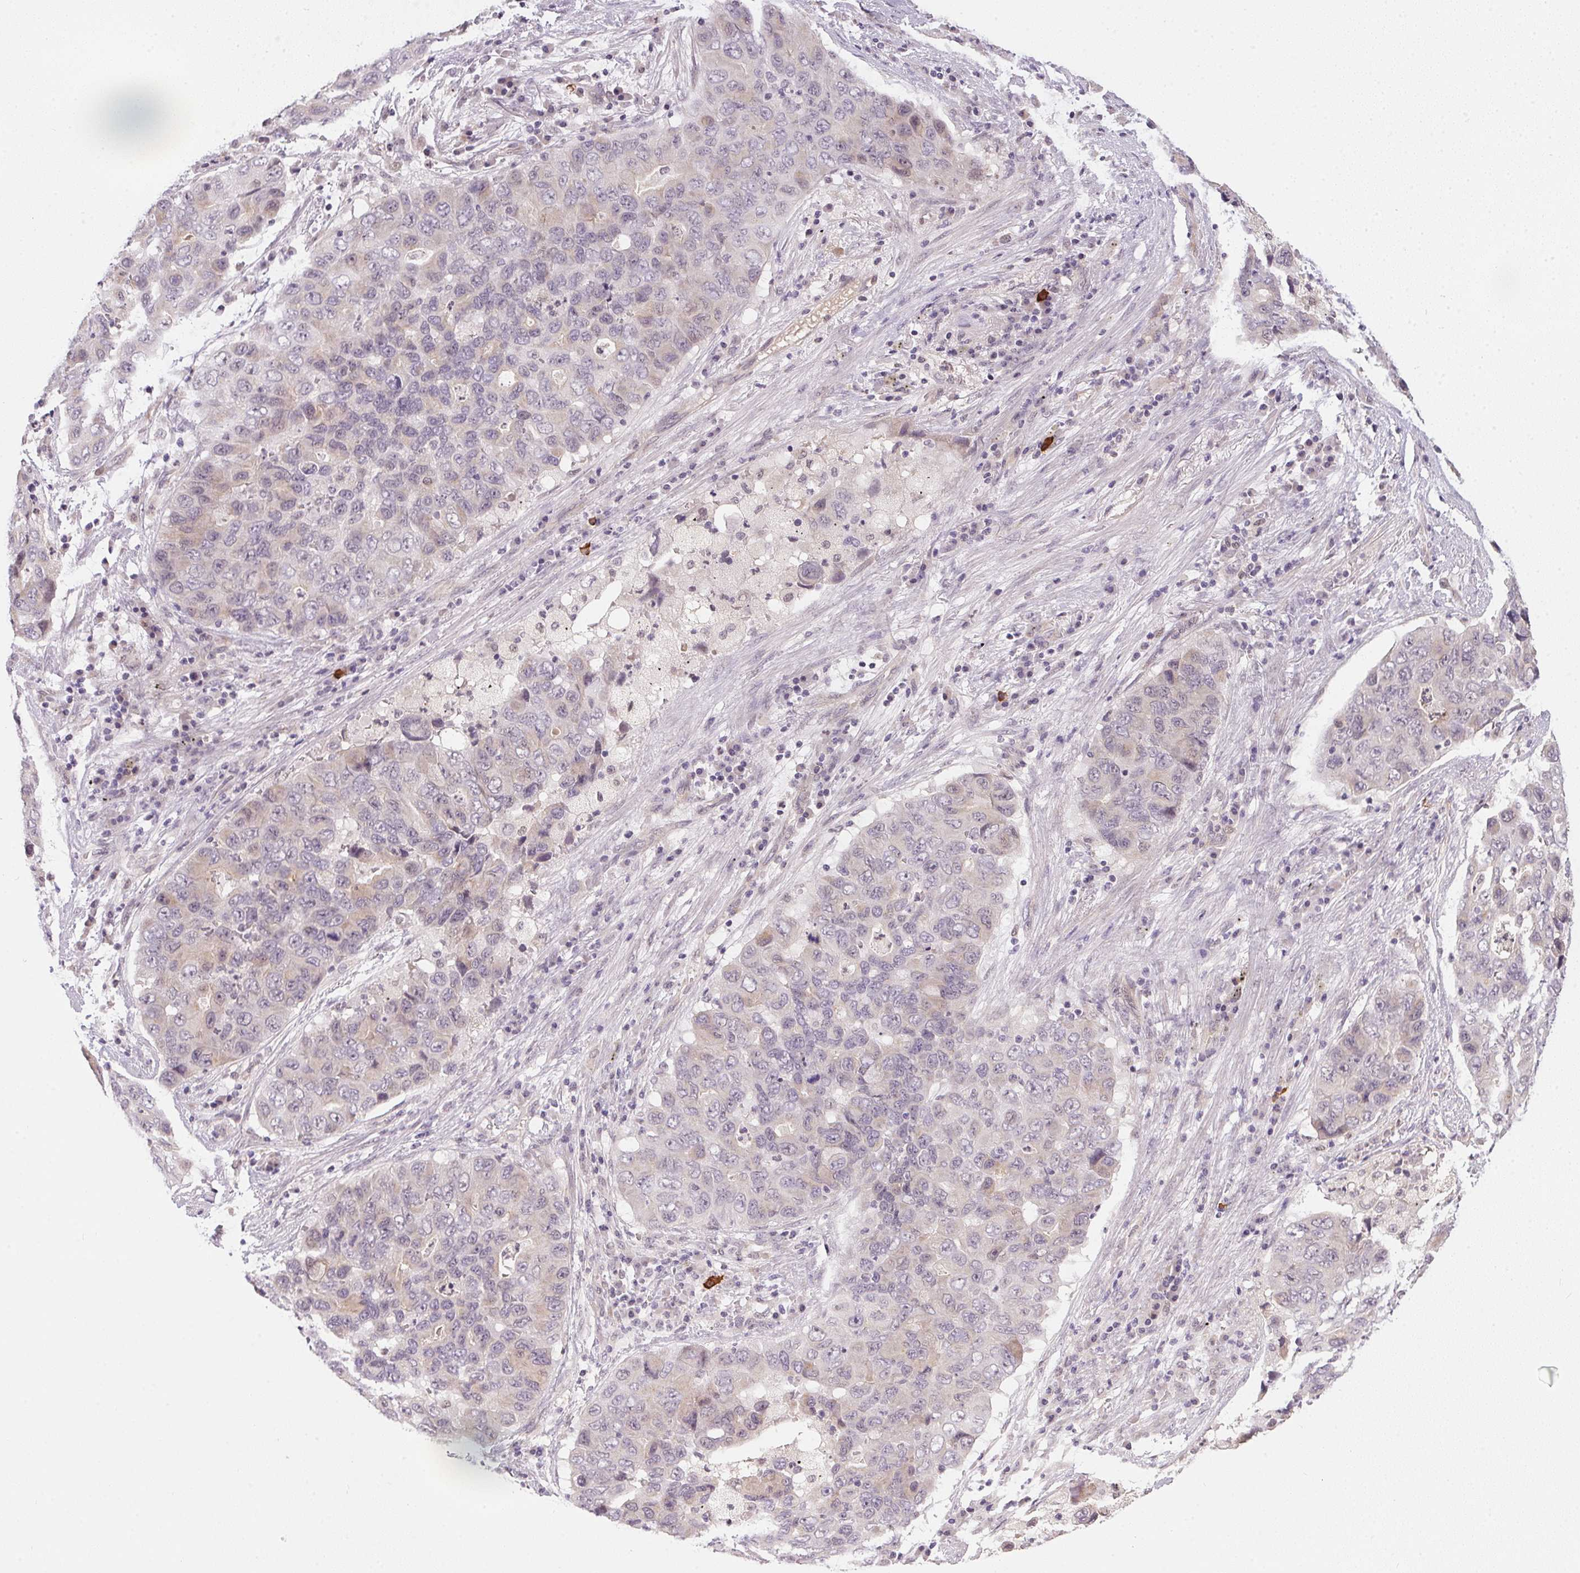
{"staining": {"intensity": "negative", "quantity": "none", "location": "none"}, "tissue": "lung cancer", "cell_type": "Tumor cells", "image_type": "cancer", "snomed": [{"axis": "morphology", "description": "Adenocarcinoma, NOS"}, {"axis": "morphology", "description": "Adenocarcinoma, metastatic, NOS"}, {"axis": "topography", "description": "Lymph node"}, {"axis": "topography", "description": "Lung"}], "caption": "High power microscopy histopathology image of an immunohistochemistry micrograph of lung cancer (metastatic adenocarcinoma), revealing no significant expression in tumor cells.", "gene": "CFAP92", "patient": {"sex": "female", "age": 54}}